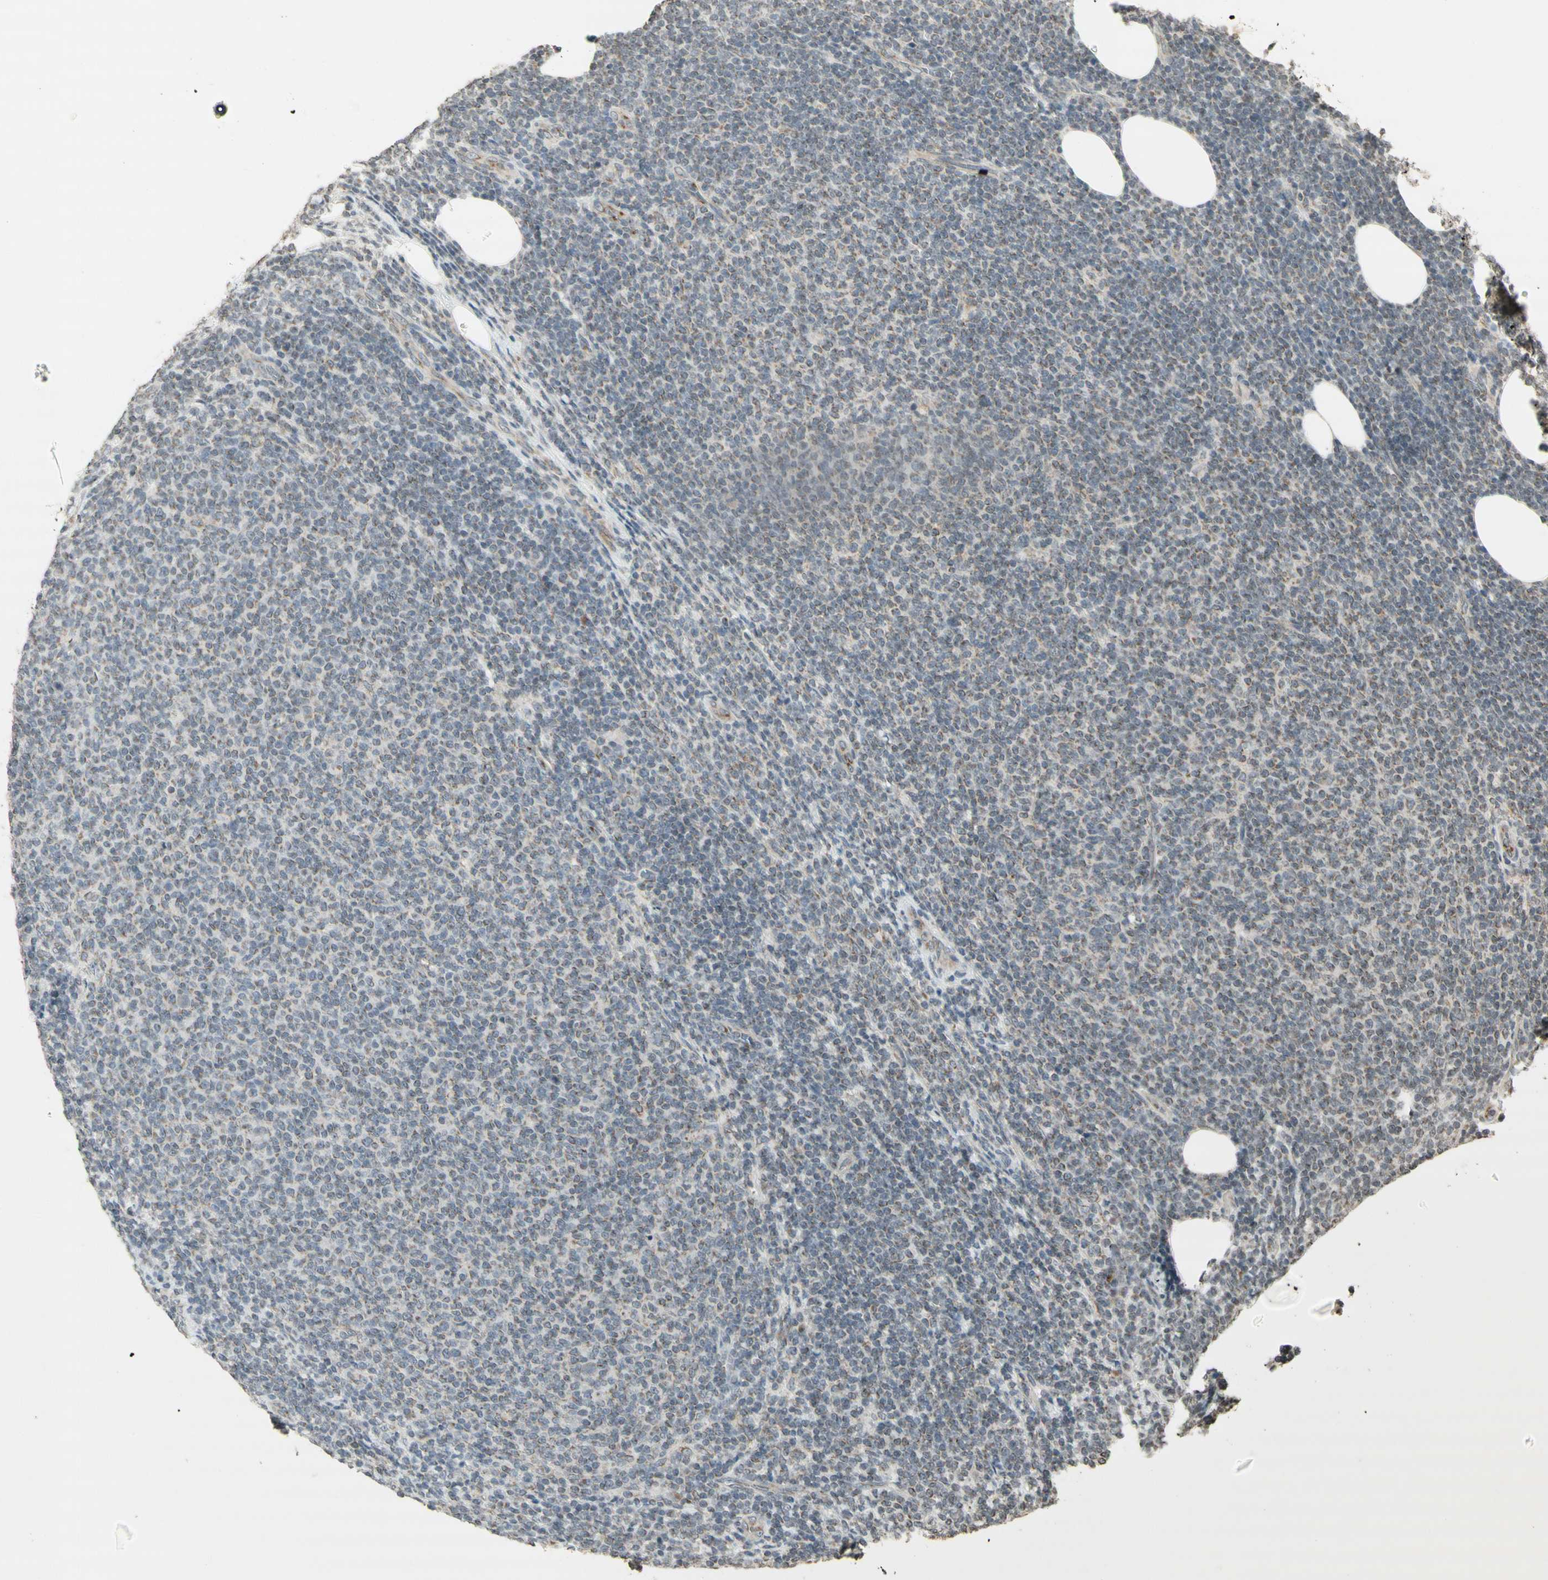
{"staining": {"intensity": "moderate", "quantity": "<25%", "location": "cytoplasmic/membranous"}, "tissue": "lymphoma", "cell_type": "Tumor cells", "image_type": "cancer", "snomed": [{"axis": "morphology", "description": "Malignant lymphoma, non-Hodgkin's type, Low grade"}, {"axis": "topography", "description": "Lymph node"}], "caption": "Protein analysis of malignant lymphoma, non-Hodgkin's type (low-grade) tissue demonstrates moderate cytoplasmic/membranous staining in about <25% of tumor cells.", "gene": "CCNI", "patient": {"sex": "male", "age": 66}}